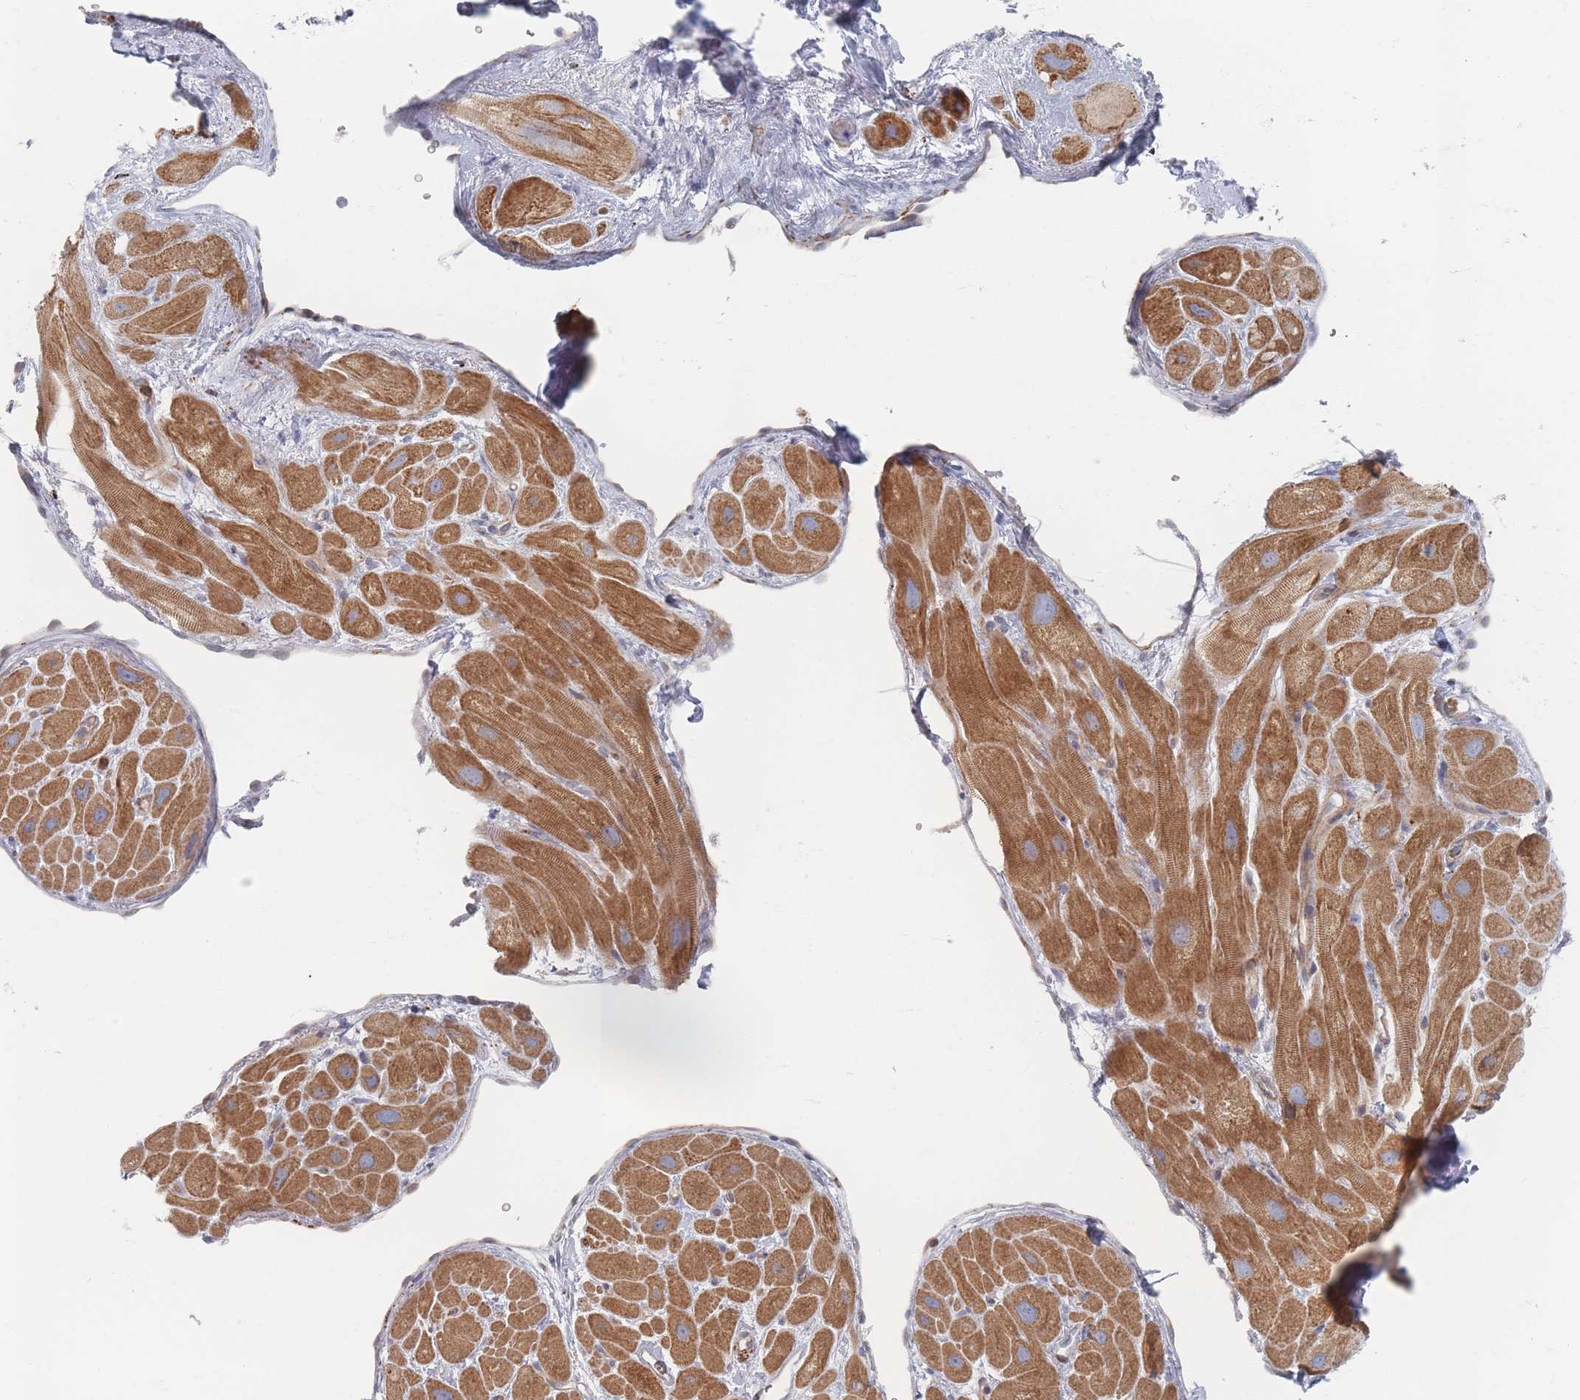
{"staining": {"intensity": "moderate", "quantity": ">75%", "location": "cytoplasmic/membranous"}, "tissue": "heart muscle", "cell_type": "Cardiomyocytes", "image_type": "normal", "snomed": [{"axis": "morphology", "description": "Normal tissue, NOS"}, {"axis": "topography", "description": "Heart"}], "caption": "Immunohistochemistry photomicrograph of unremarkable heart muscle: heart muscle stained using IHC displays medium levels of moderate protein expression localized specifically in the cytoplasmic/membranous of cardiomyocytes, appearing as a cytoplasmic/membranous brown color.", "gene": "ZKSCAN7", "patient": {"sex": "male", "age": 49}}